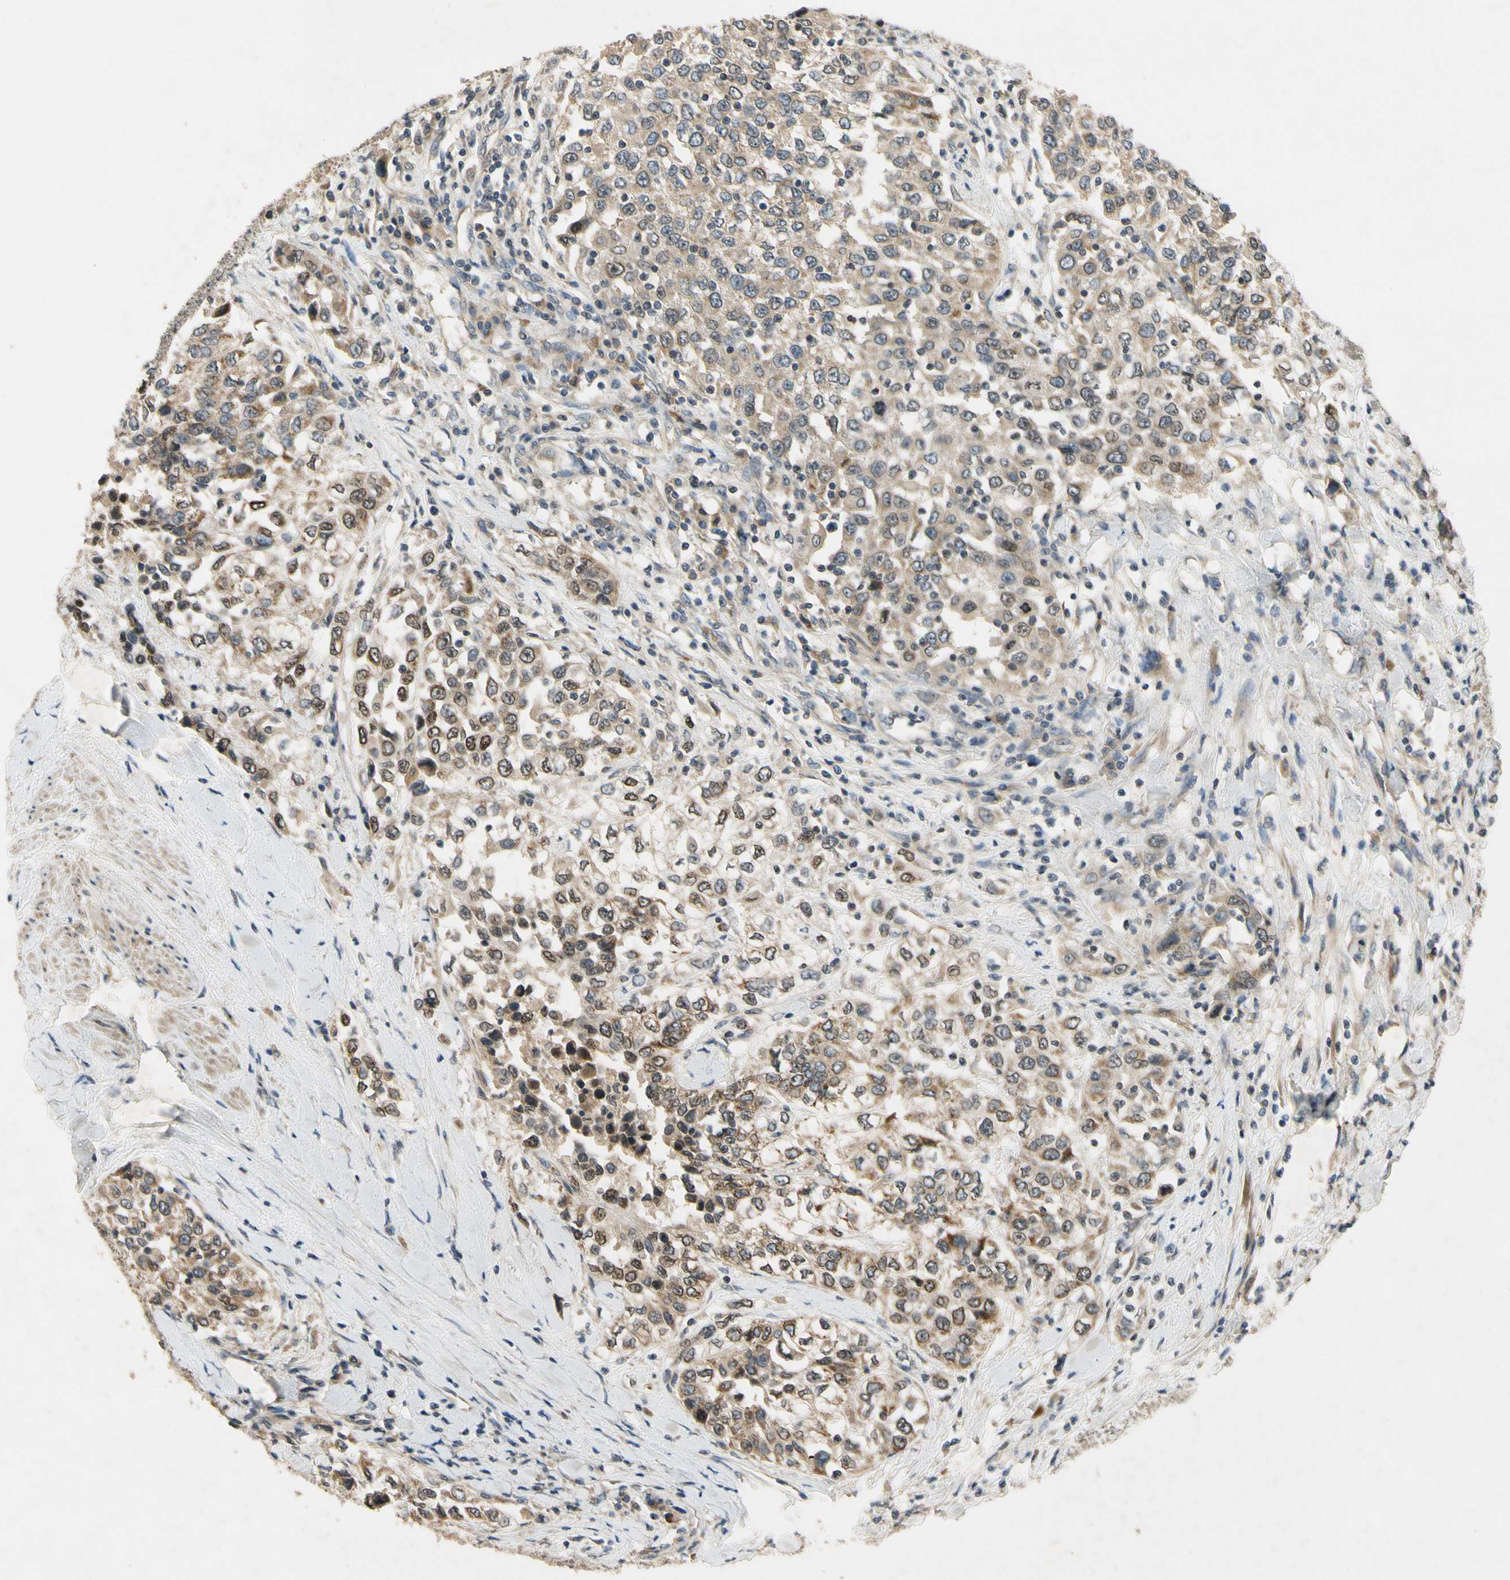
{"staining": {"intensity": "weak", "quantity": ">75%", "location": "cytoplasmic/membranous"}, "tissue": "urothelial cancer", "cell_type": "Tumor cells", "image_type": "cancer", "snomed": [{"axis": "morphology", "description": "Urothelial carcinoma, High grade"}, {"axis": "topography", "description": "Urinary bladder"}], "caption": "Human urothelial carcinoma (high-grade) stained for a protein (brown) demonstrates weak cytoplasmic/membranous positive positivity in about >75% of tumor cells.", "gene": "ALKBH3", "patient": {"sex": "female", "age": 80}}